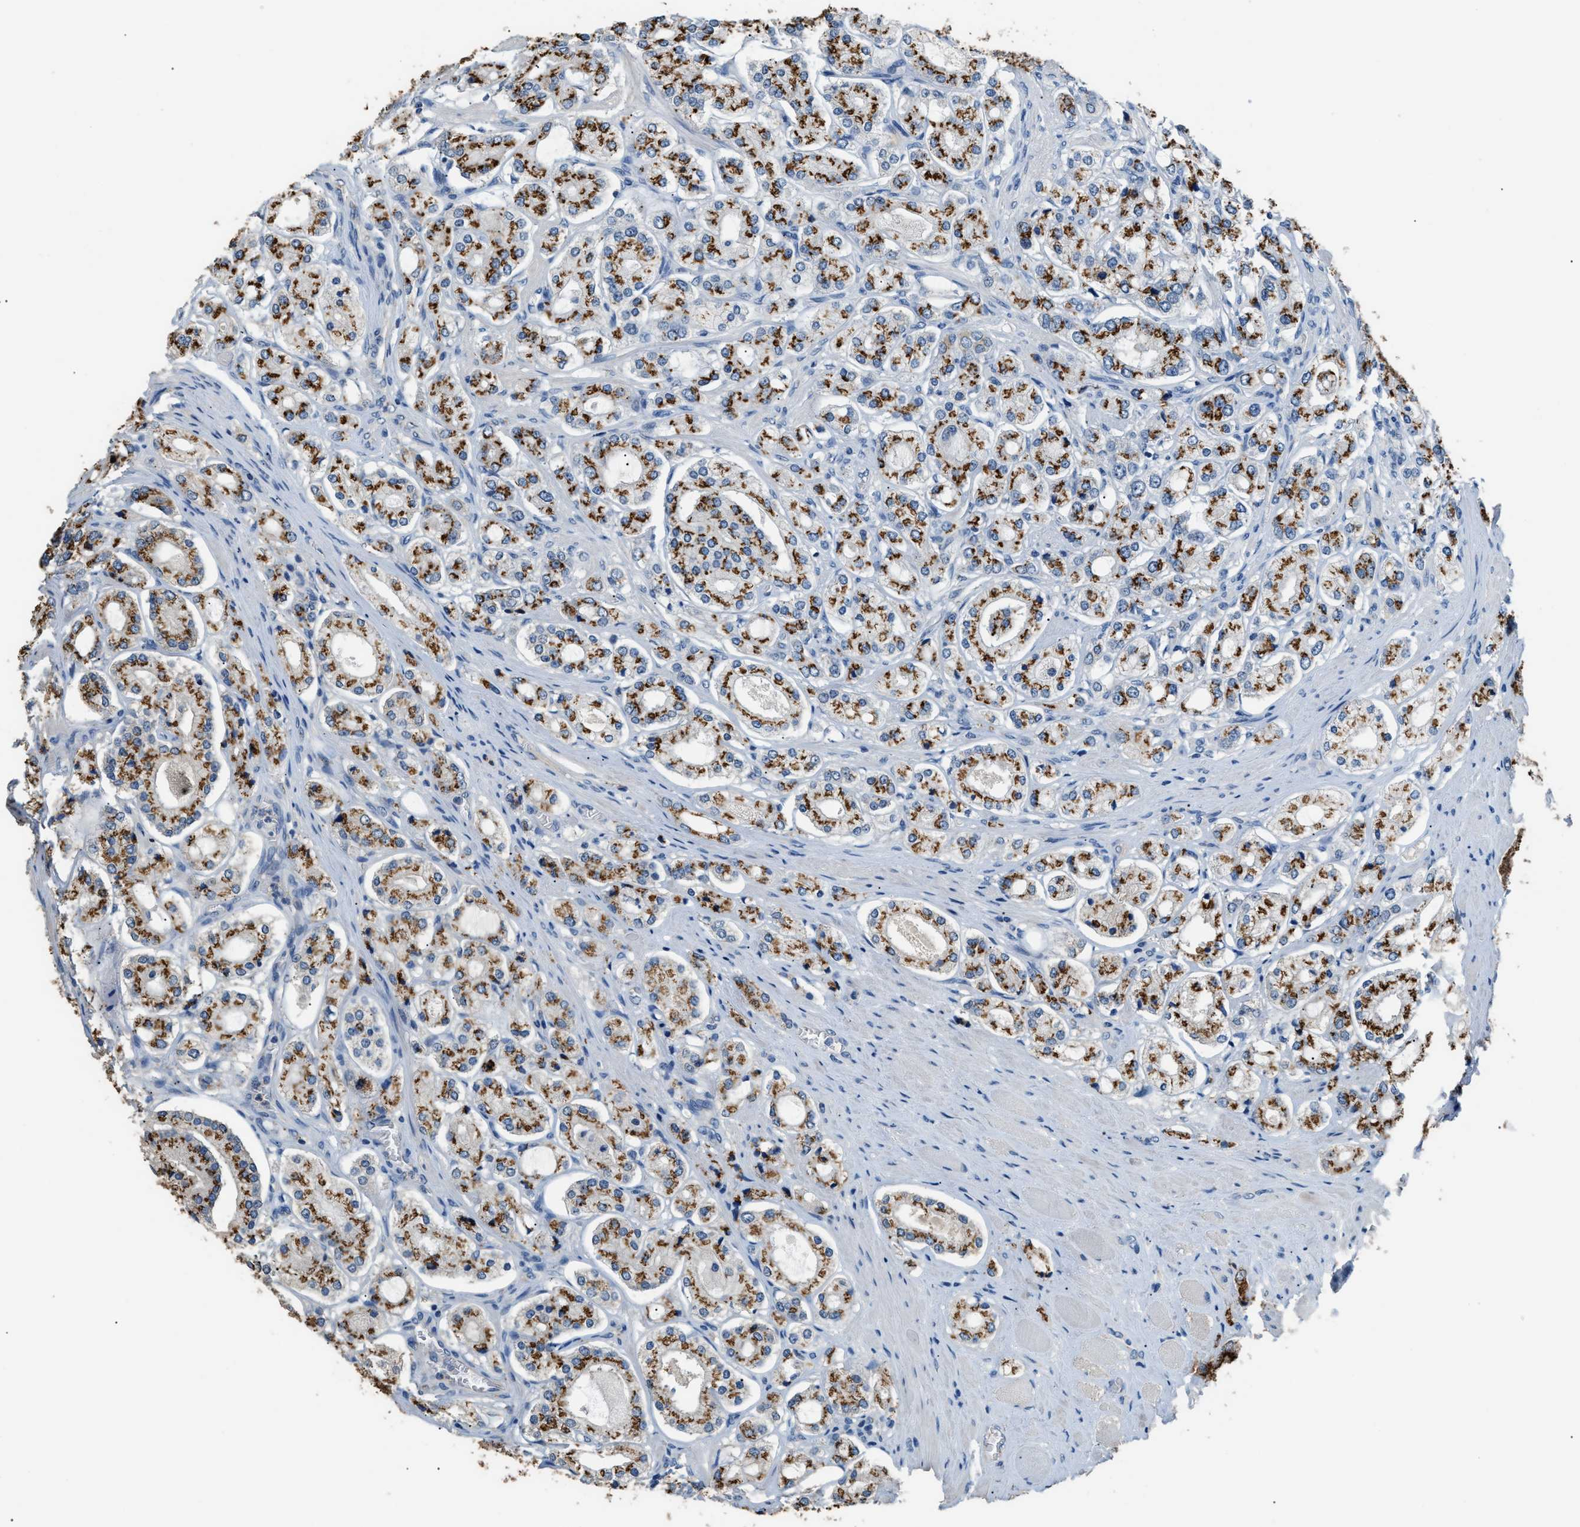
{"staining": {"intensity": "strong", "quantity": ">75%", "location": "cytoplasmic/membranous"}, "tissue": "prostate cancer", "cell_type": "Tumor cells", "image_type": "cancer", "snomed": [{"axis": "morphology", "description": "Adenocarcinoma, High grade"}, {"axis": "topography", "description": "Prostate"}], "caption": "Protein expression by IHC exhibits strong cytoplasmic/membranous expression in about >75% of tumor cells in adenocarcinoma (high-grade) (prostate).", "gene": "GOLM1", "patient": {"sex": "male", "age": 65}}